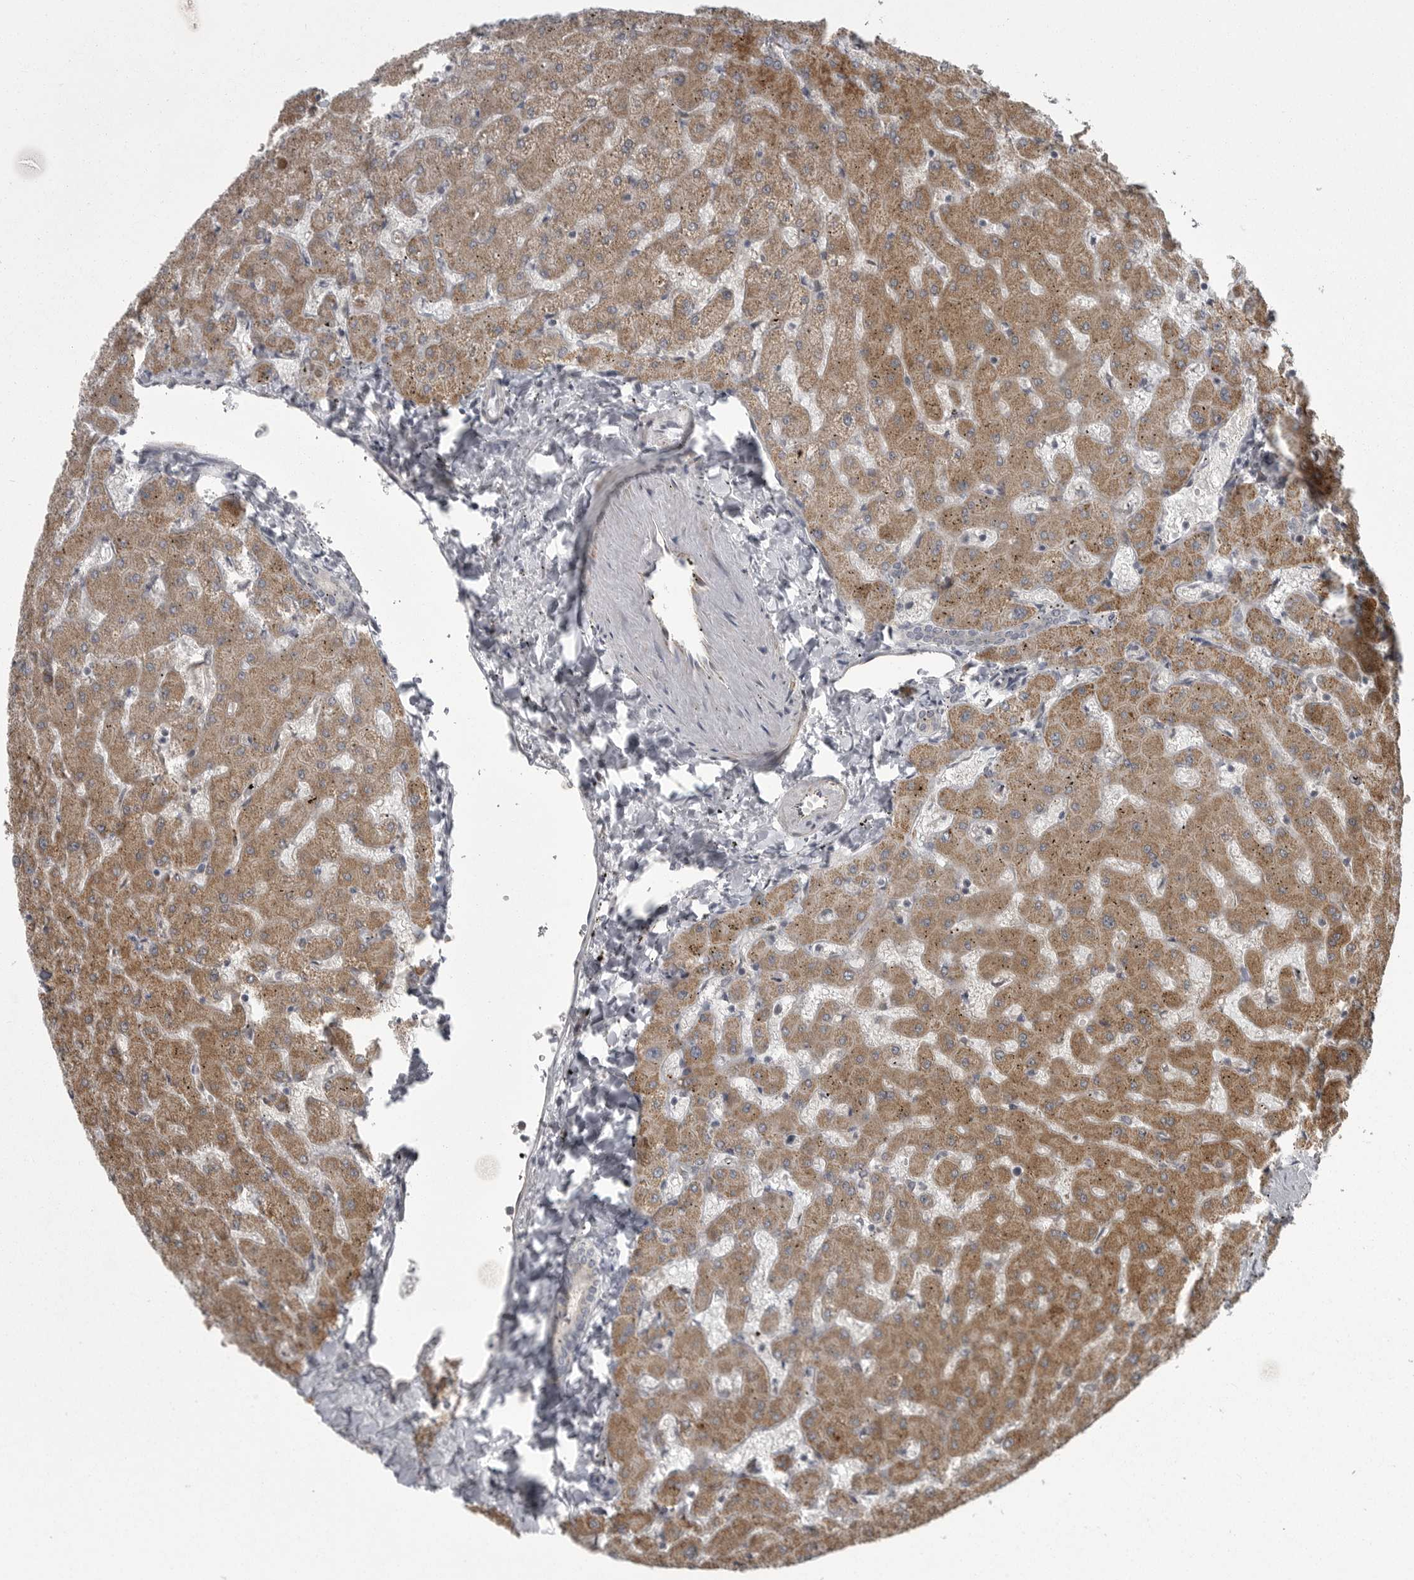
{"staining": {"intensity": "negative", "quantity": "none", "location": "none"}, "tissue": "liver", "cell_type": "Cholangiocytes", "image_type": "normal", "snomed": [{"axis": "morphology", "description": "Normal tissue, NOS"}, {"axis": "topography", "description": "Liver"}], "caption": "Immunohistochemistry photomicrograph of unremarkable liver: human liver stained with DAB shows no significant protein expression in cholangiocytes. (IHC, brightfield microscopy, high magnification).", "gene": "PPP1R9A", "patient": {"sex": "female", "age": 63}}